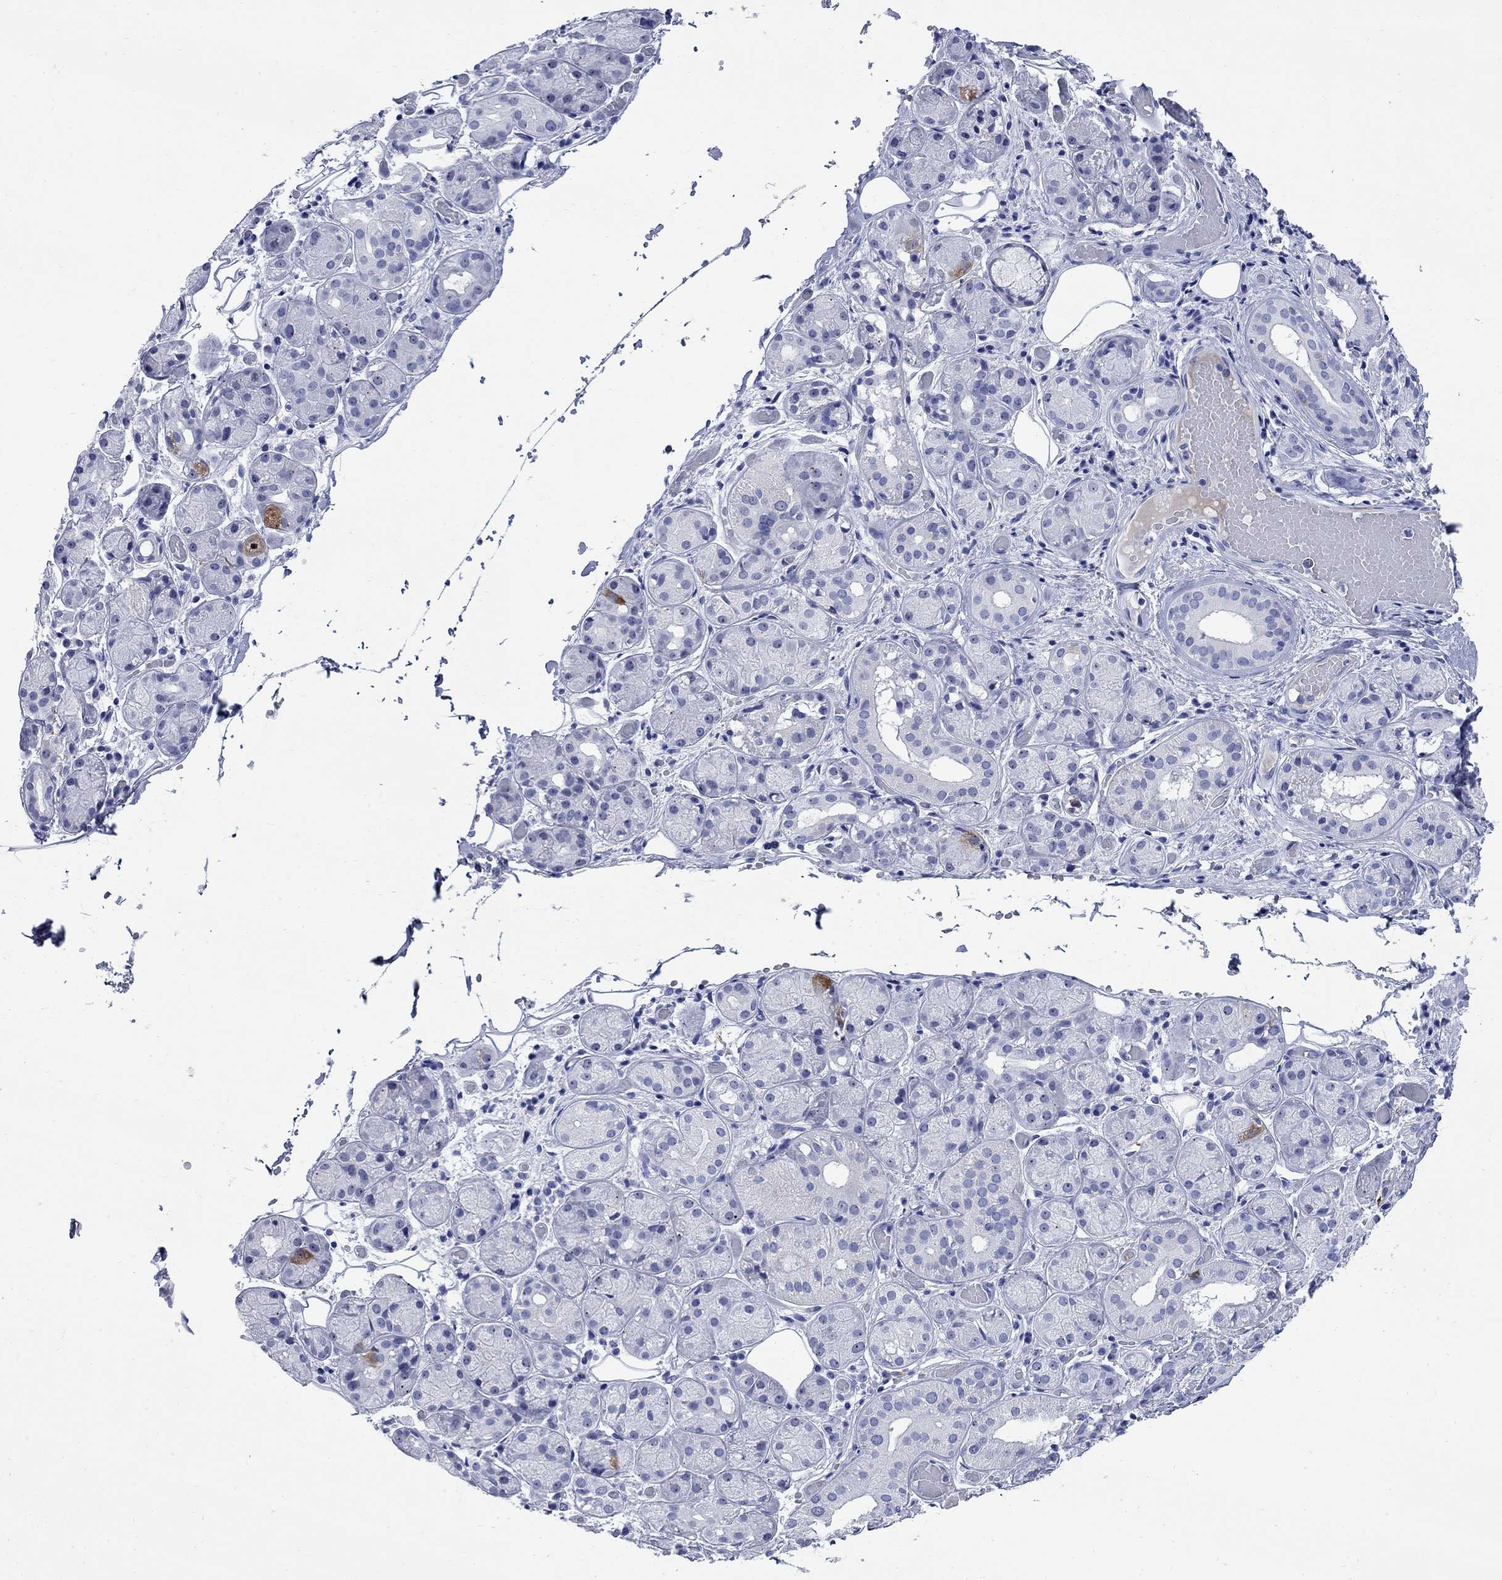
{"staining": {"intensity": "moderate", "quantity": "<25%", "location": "cytoplasmic/membranous"}, "tissue": "salivary gland", "cell_type": "Glandular cells", "image_type": "normal", "snomed": [{"axis": "morphology", "description": "Normal tissue, NOS"}, {"axis": "topography", "description": "Salivary gland"}, {"axis": "topography", "description": "Peripheral nerve tissue"}], "caption": "Unremarkable salivary gland shows moderate cytoplasmic/membranous positivity in approximately <25% of glandular cells.", "gene": "TACC3", "patient": {"sex": "male", "age": 71}}